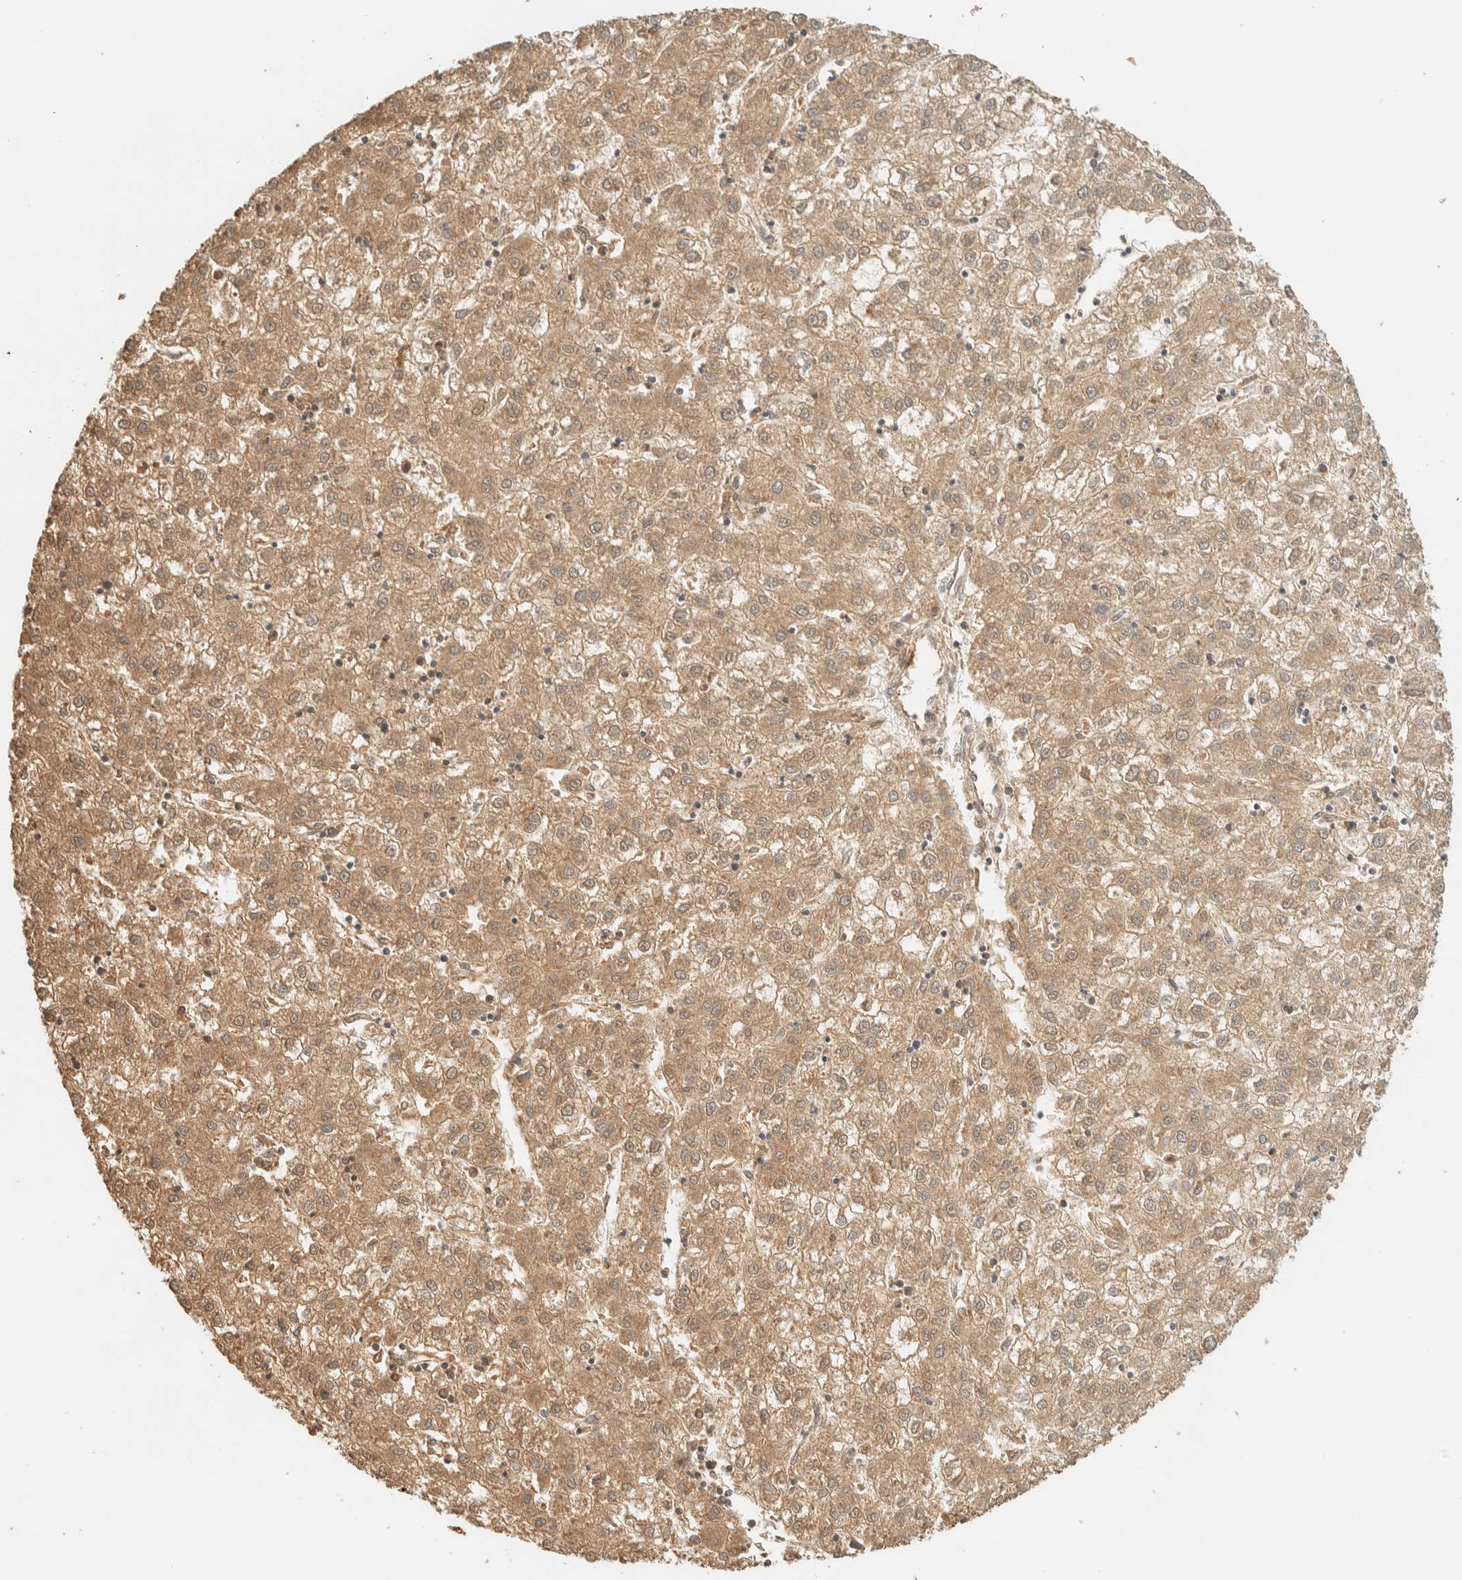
{"staining": {"intensity": "moderate", "quantity": ">75%", "location": "cytoplasmic/membranous"}, "tissue": "liver cancer", "cell_type": "Tumor cells", "image_type": "cancer", "snomed": [{"axis": "morphology", "description": "Carcinoma, Hepatocellular, NOS"}, {"axis": "topography", "description": "Liver"}], "caption": "Liver cancer tissue shows moderate cytoplasmic/membranous expression in approximately >75% of tumor cells, visualized by immunohistochemistry. (Brightfield microscopy of DAB IHC at high magnification).", "gene": "ZBTB34", "patient": {"sex": "male", "age": 72}}